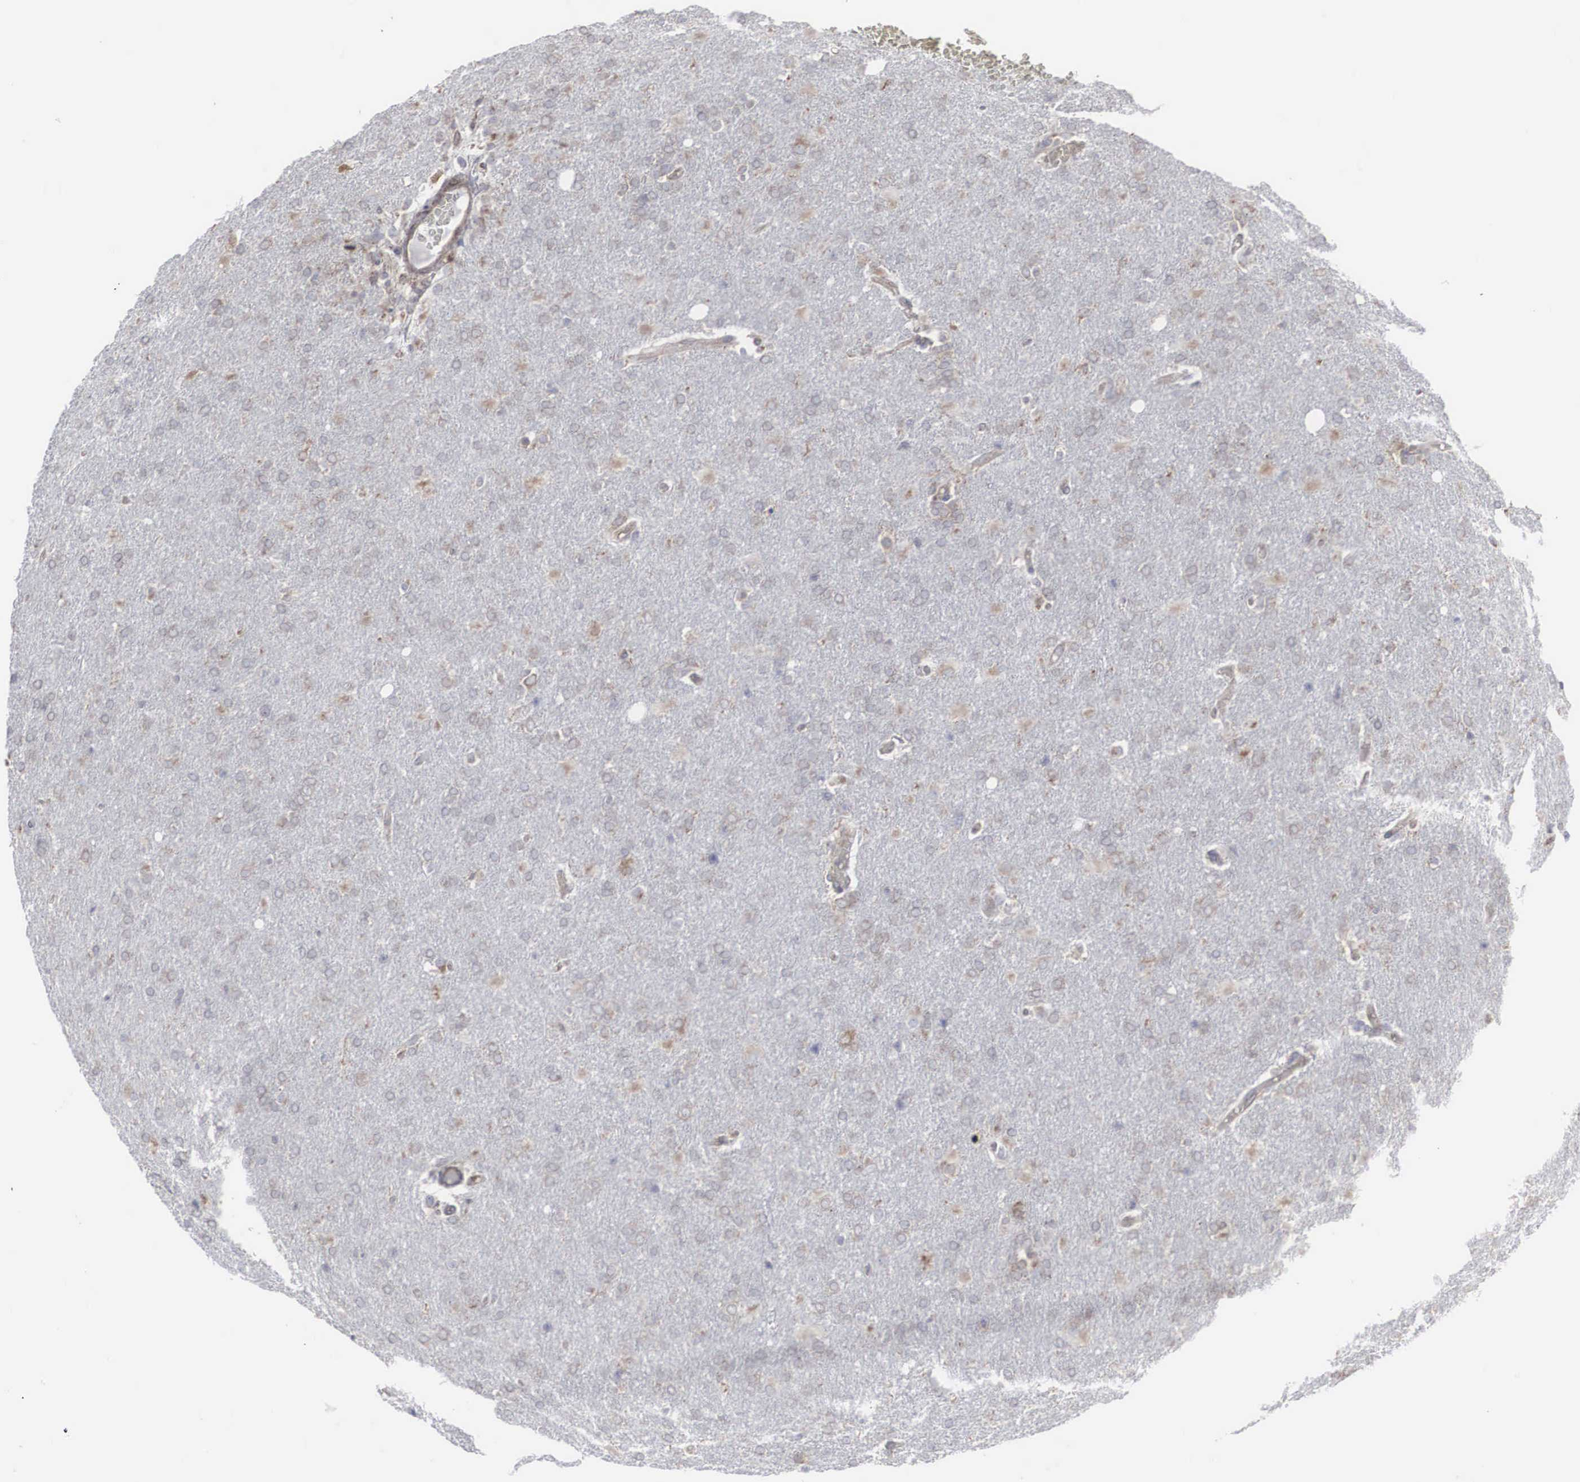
{"staining": {"intensity": "weak", "quantity": "25%-75%", "location": "cytoplasmic/membranous"}, "tissue": "glioma", "cell_type": "Tumor cells", "image_type": "cancer", "snomed": [{"axis": "morphology", "description": "Glioma, malignant, High grade"}, {"axis": "topography", "description": "Brain"}], "caption": "Brown immunohistochemical staining in malignant glioma (high-grade) shows weak cytoplasmic/membranous staining in about 25%-75% of tumor cells.", "gene": "MIA2", "patient": {"sex": "male", "age": 68}}